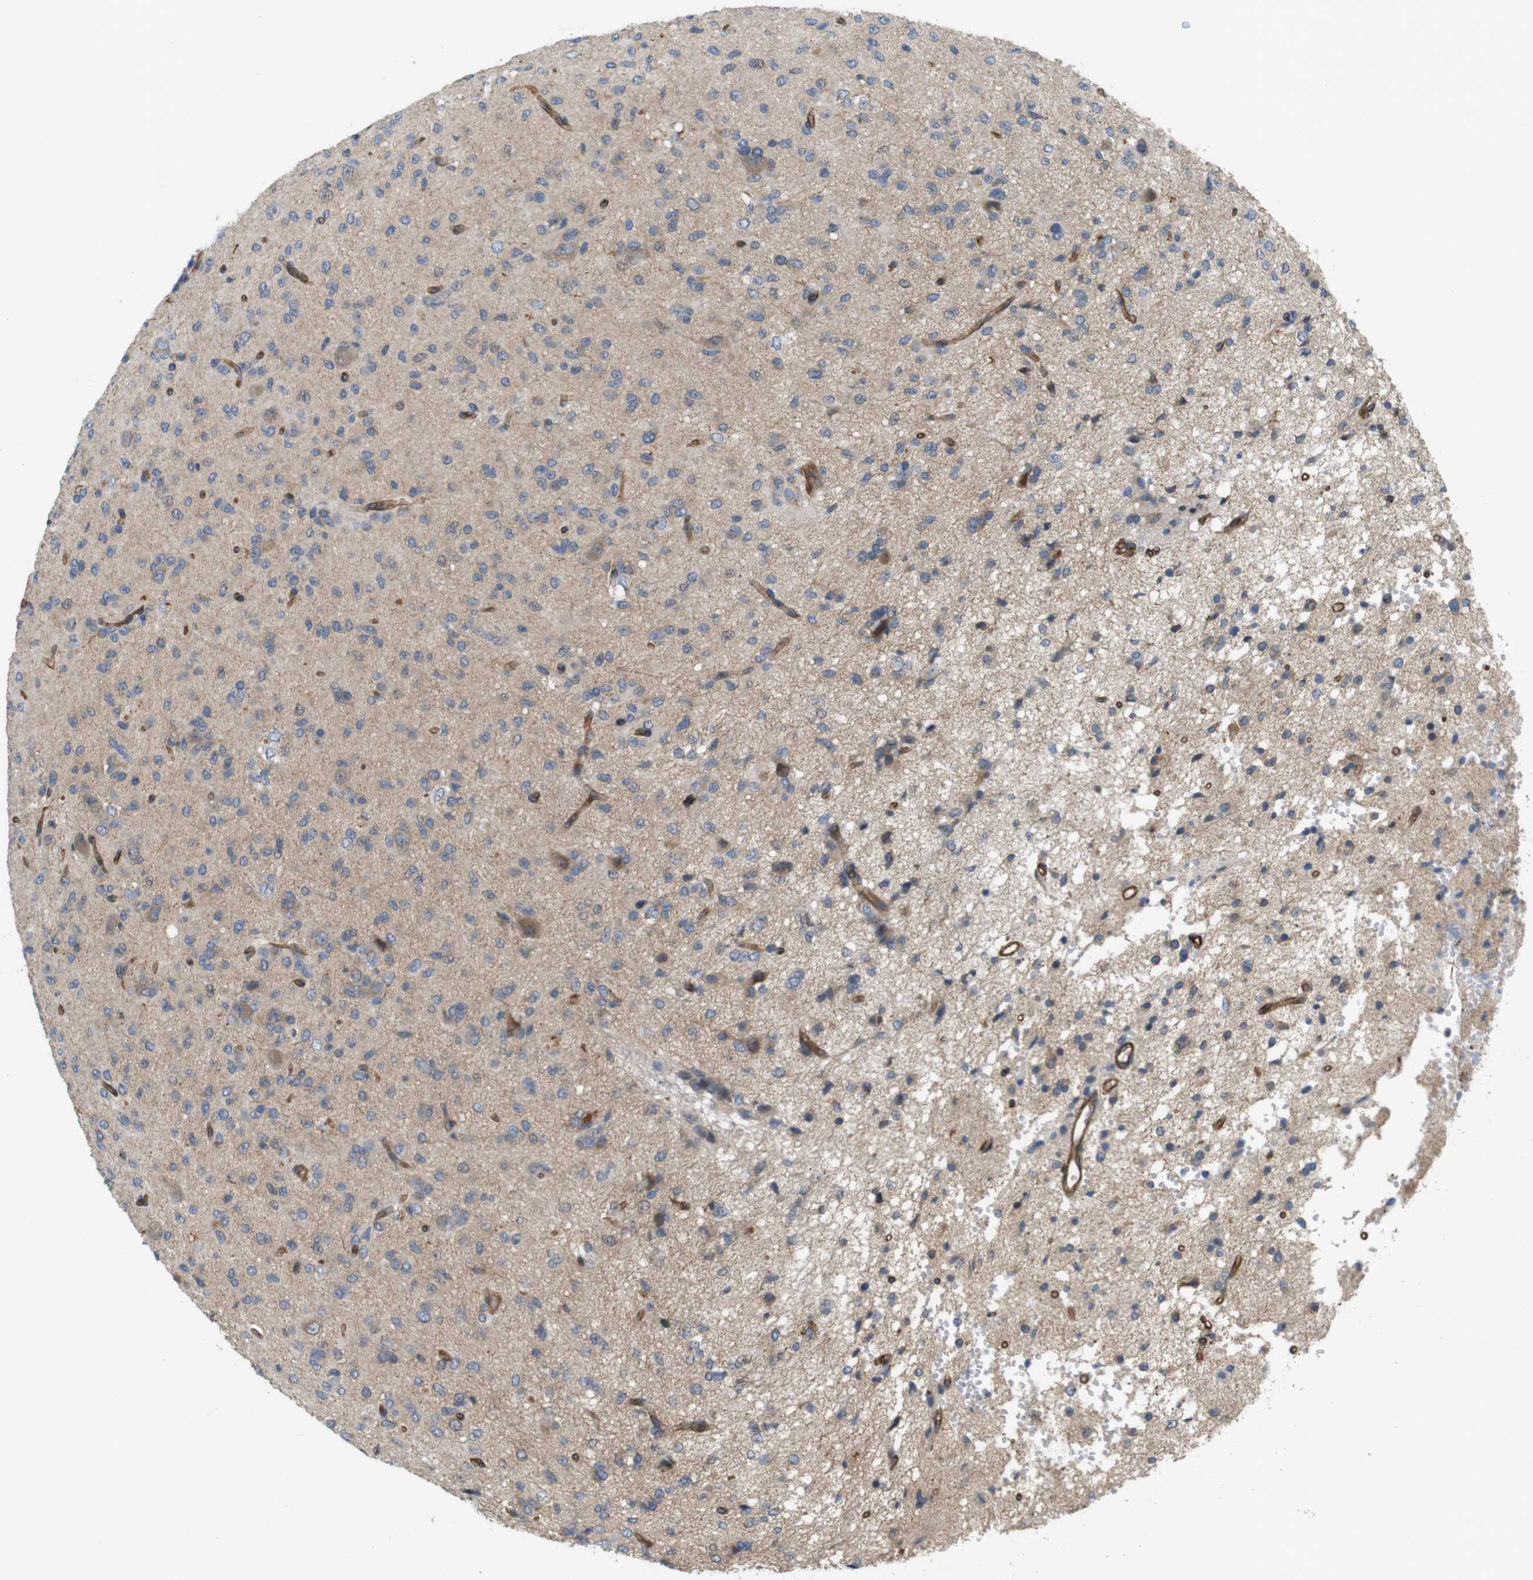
{"staining": {"intensity": "weak", "quantity": ">75%", "location": "cytoplasmic/membranous"}, "tissue": "glioma", "cell_type": "Tumor cells", "image_type": "cancer", "snomed": [{"axis": "morphology", "description": "Glioma, malignant, High grade"}, {"axis": "topography", "description": "Brain"}], "caption": "Immunohistochemical staining of human glioma demonstrates low levels of weak cytoplasmic/membranous expression in approximately >75% of tumor cells.", "gene": "BVES", "patient": {"sex": "female", "age": 59}}